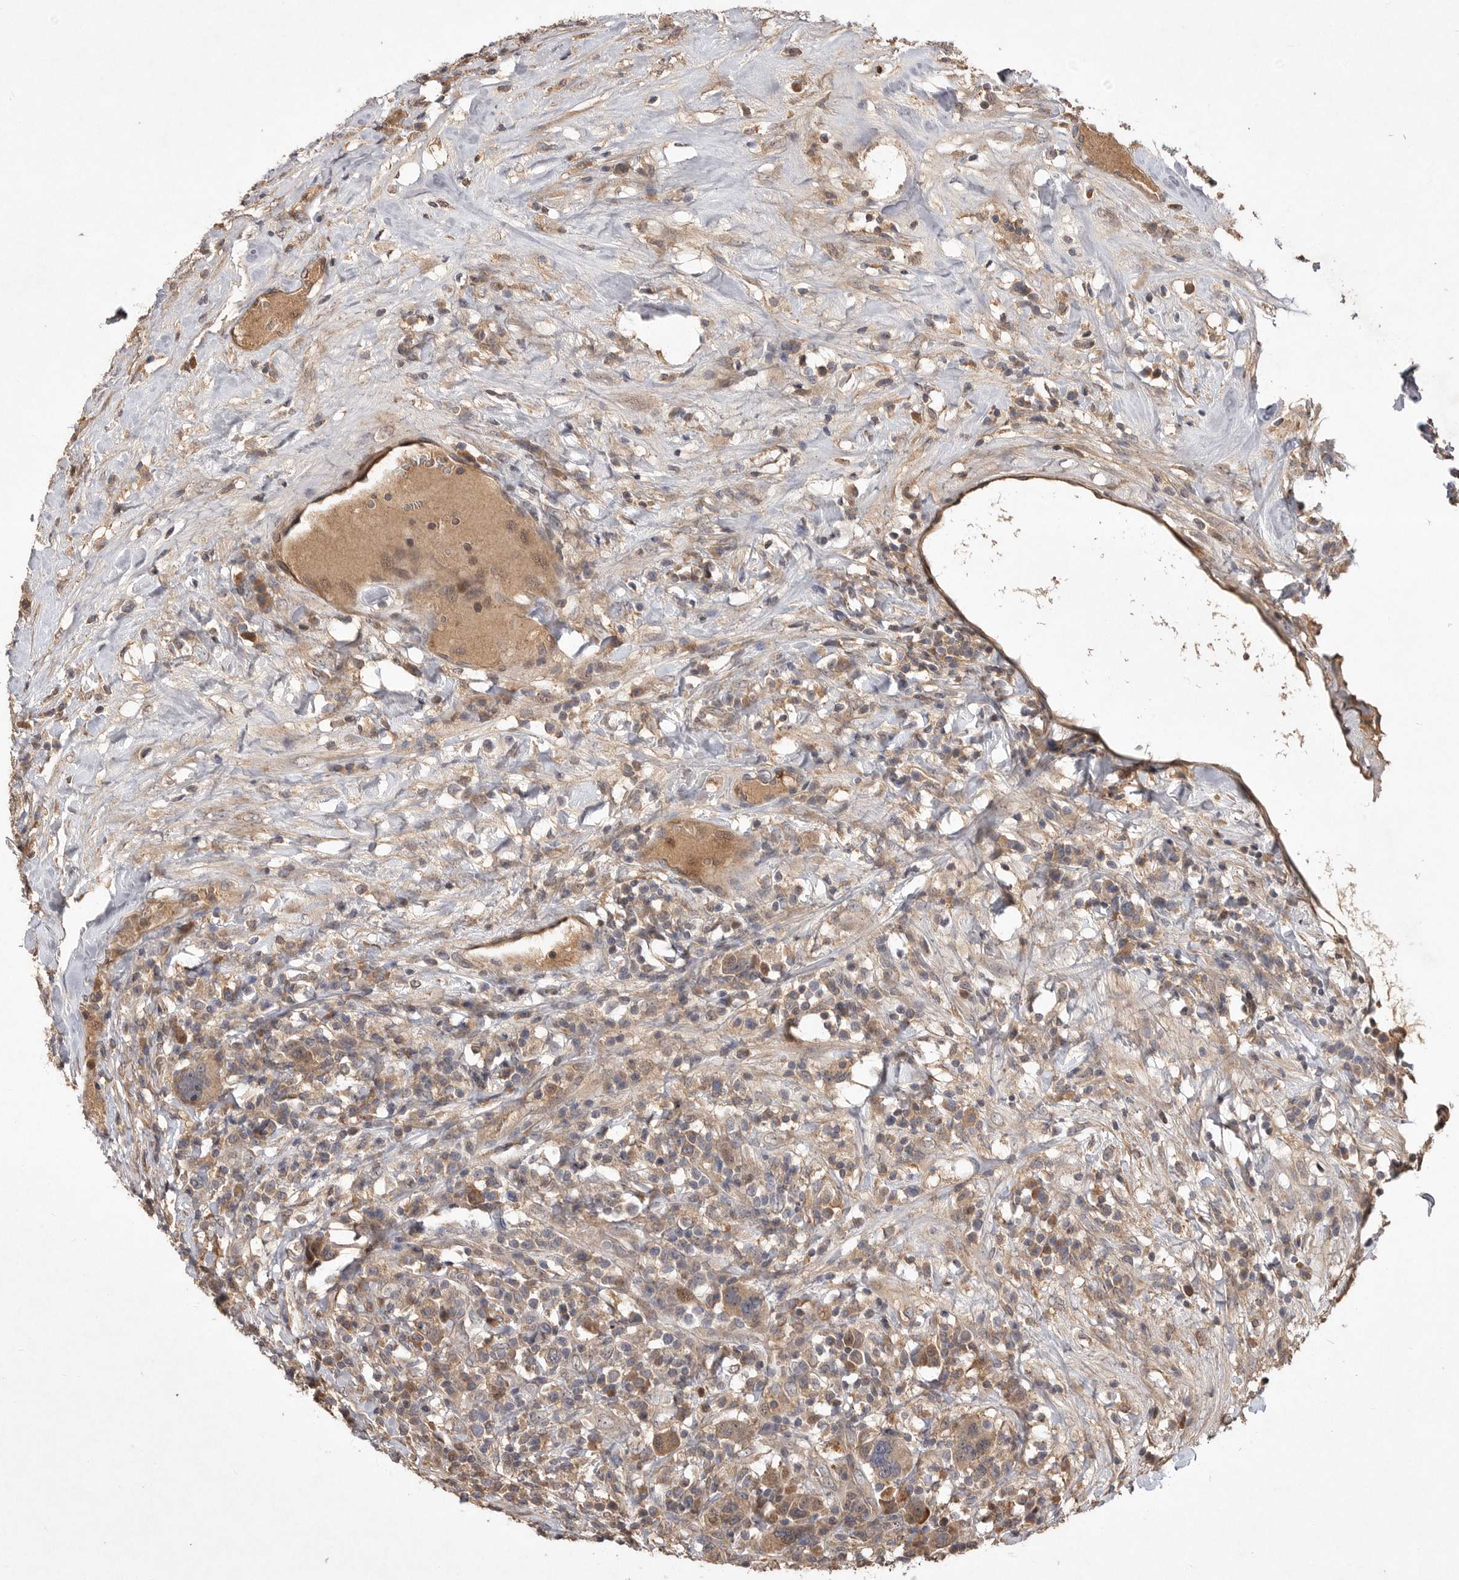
{"staining": {"intensity": "weak", "quantity": ">75%", "location": "cytoplasmic/membranous"}, "tissue": "breast cancer", "cell_type": "Tumor cells", "image_type": "cancer", "snomed": [{"axis": "morphology", "description": "Duct carcinoma"}, {"axis": "topography", "description": "Breast"}], "caption": "Brown immunohistochemical staining in breast cancer exhibits weak cytoplasmic/membranous expression in approximately >75% of tumor cells.", "gene": "VN1R4", "patient": {"sex": "female", "age": 37}}